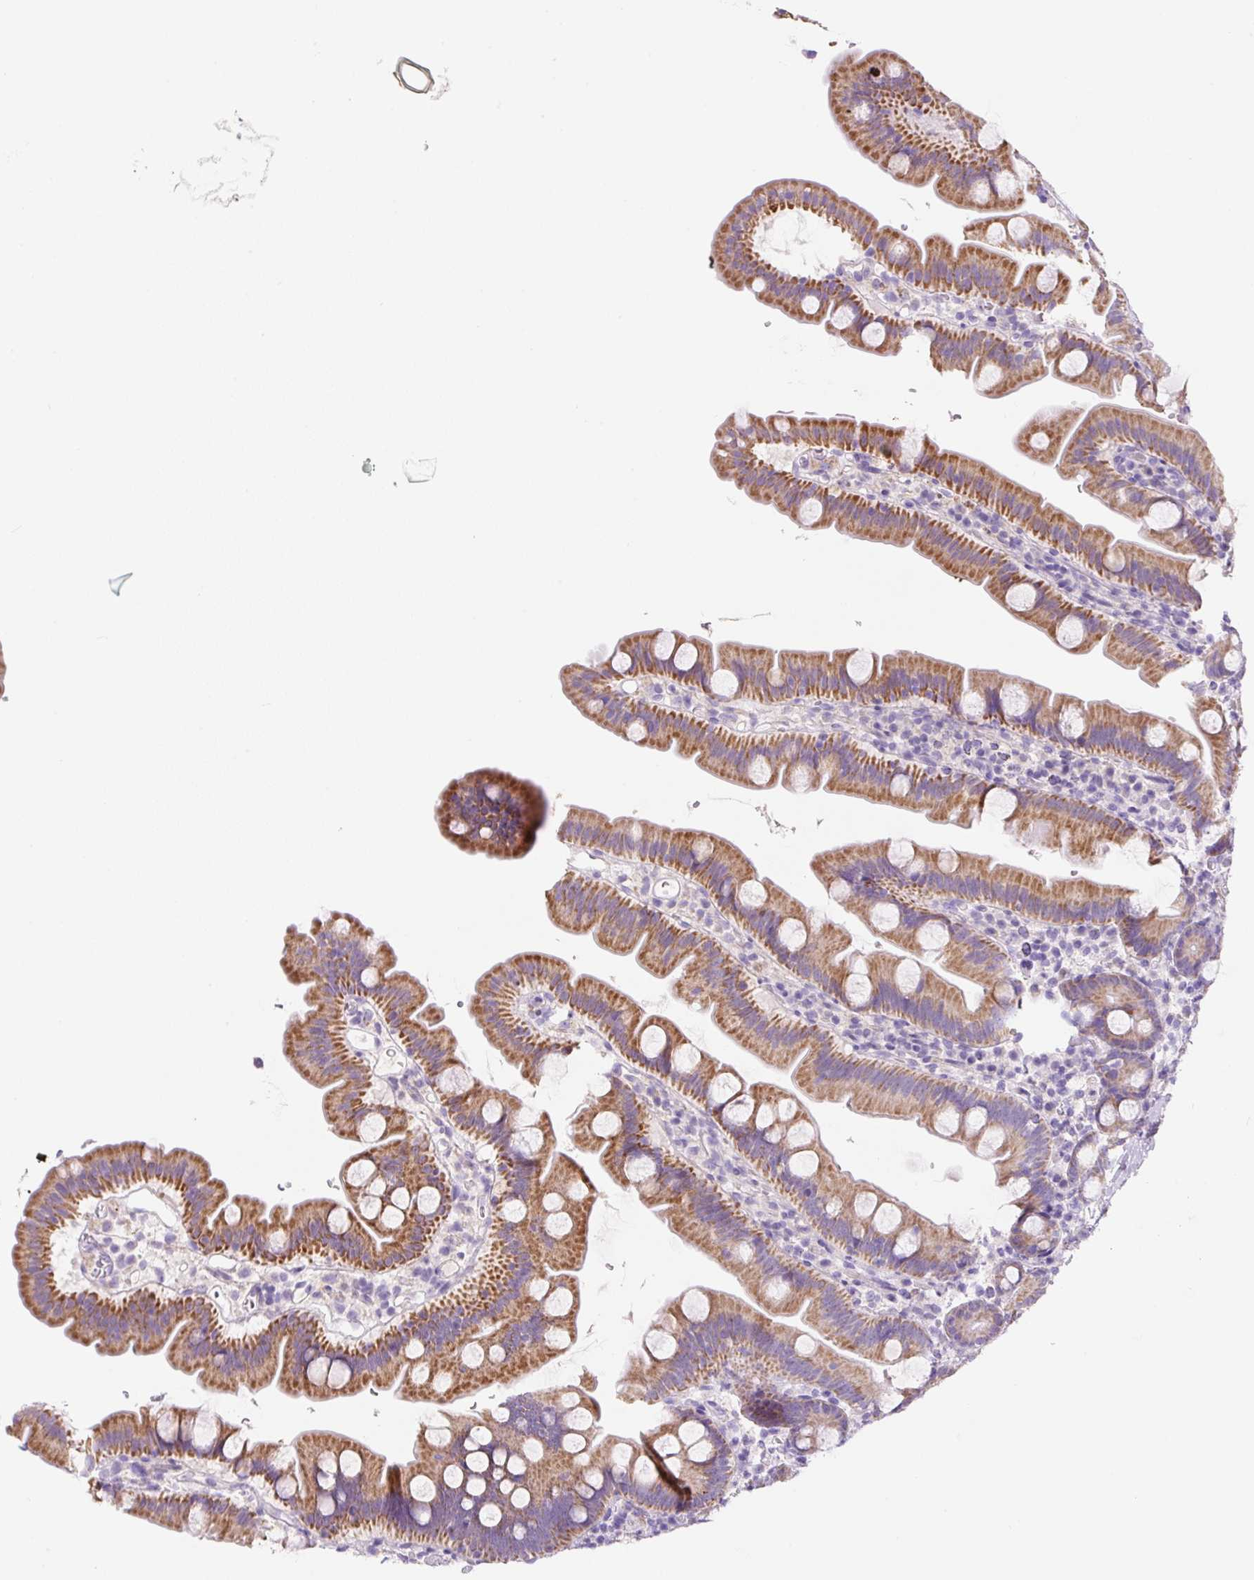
{"staining": {"intensity": "moderate", "quantity": "25%-75%", "location": "cytoplasmic/membranous"}, "tissue": "small intestine", "cell_type": "Glandular cells", "image_type": "normal", "snomed": [{"axis": "morphology", "description": "Normal tissue, NOS"}, {"axis": "topography", "description": "Small intestine"}], "caption": "Moderate cytoplasmic/membranous expression is present in about 25%-75% of glandular cells in unremarkable small intestine.", "gene": "NDST3", "patient": {"sex": "female", "age": 68}}